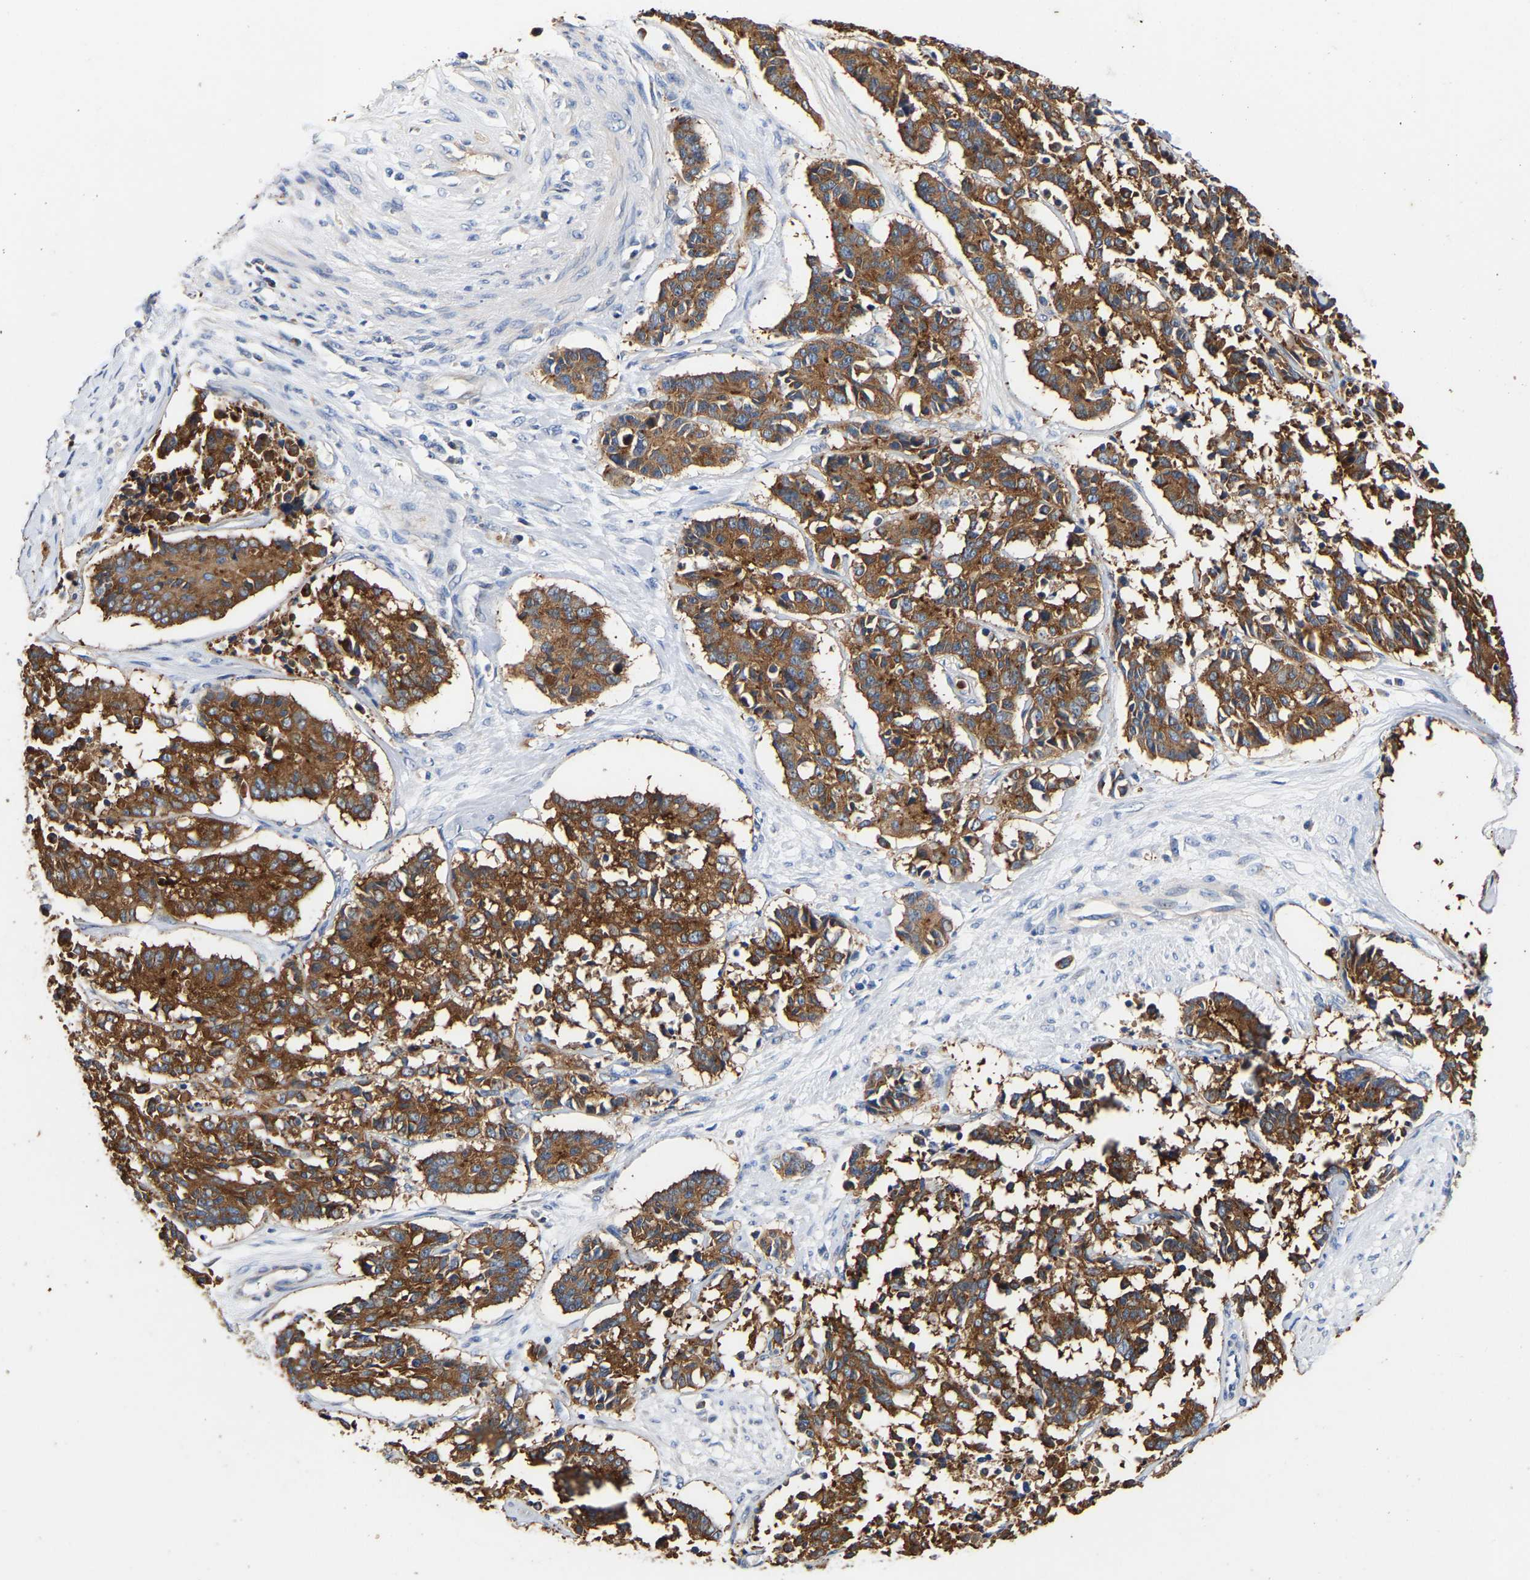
{"staining": {"intensity": "strong", "quantity": ">75%", "location": "cytoplasmic/membranous"}, "tissue": "cervical cancer", "cell_type": "Tumor cells", "image_type": "cancer", "snomed": [{"axis": "morphology", "description": "Squamous cell carcinoma, NOS"}, {"axis": "topography", "description": "Cervix"}], "caption": "This is a histology image of immunohistochemistry staining of cervical cancer (squamous cell carcinoma), which shows strong expression in the cytoplasmic/membranous of tumor cells.", "gene": "LRBA", "patient": {"sex": "female", "age": 35}}